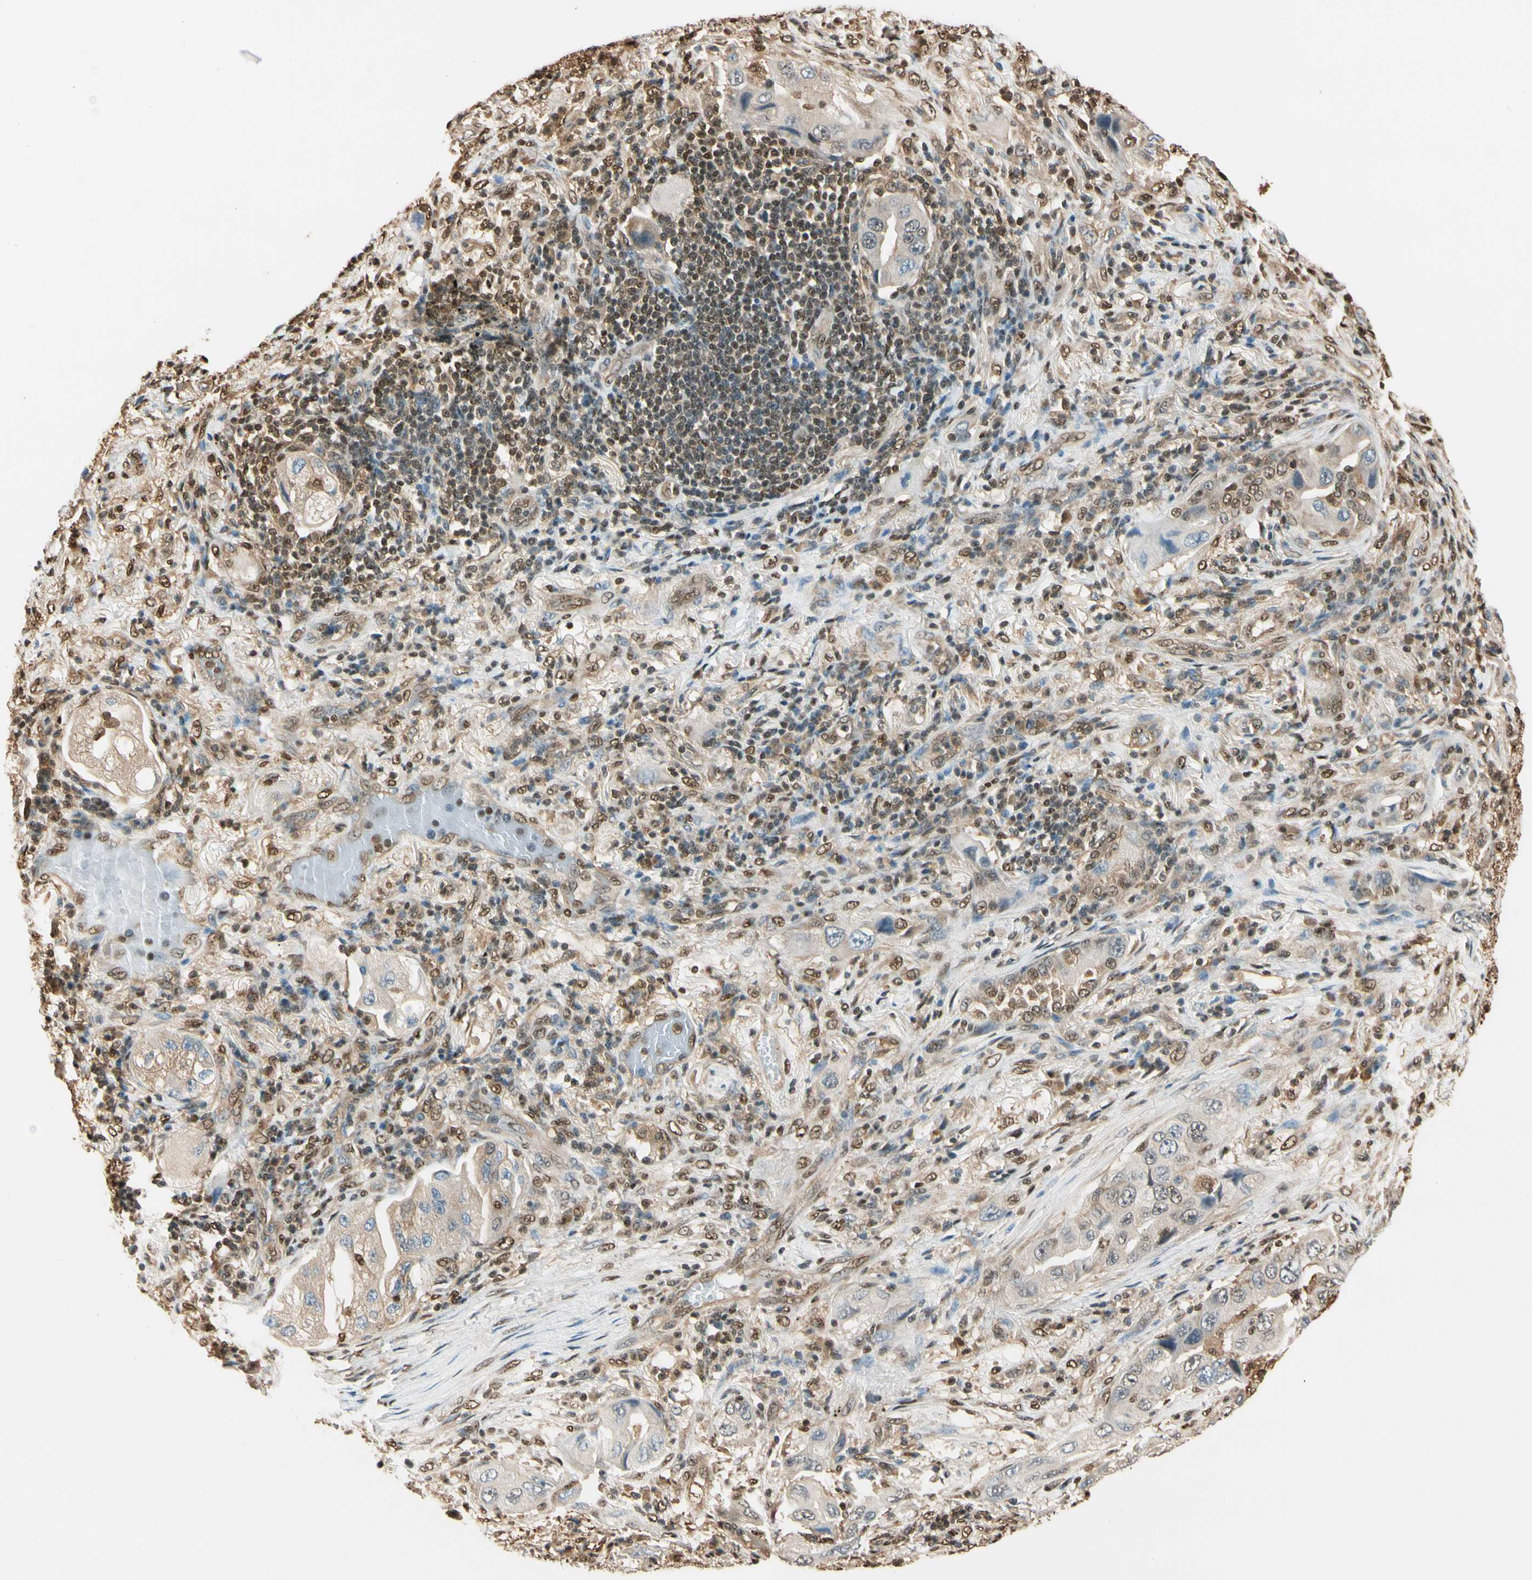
{"staining": {"intensity": "weak", "quantity": "25%-75%", "location": "cytoplasmic/membranous,nuclear"}, "tissue": "lung cancer", "cell_type": "Tumor cells", "image_type": "cancer", "snomed": [{"axis": "morphology", "description": "Adenocarcinoma, NOS"}, {"axis": "topography", "description": "Lung"}], "caption": "Immunohistochemistry micrograph of neoplastic tissue: adenocarcinoma (lung) stained using IHC reveals low levels of weak protein expression localized specifically in the cytoplasmic/membranous and nuclear of tumor cells, appearing as a cytoplasmic/membranous and nuclear brown color.", "gene": "PNCK", "patient": {"sex": "female", "age": 65}}